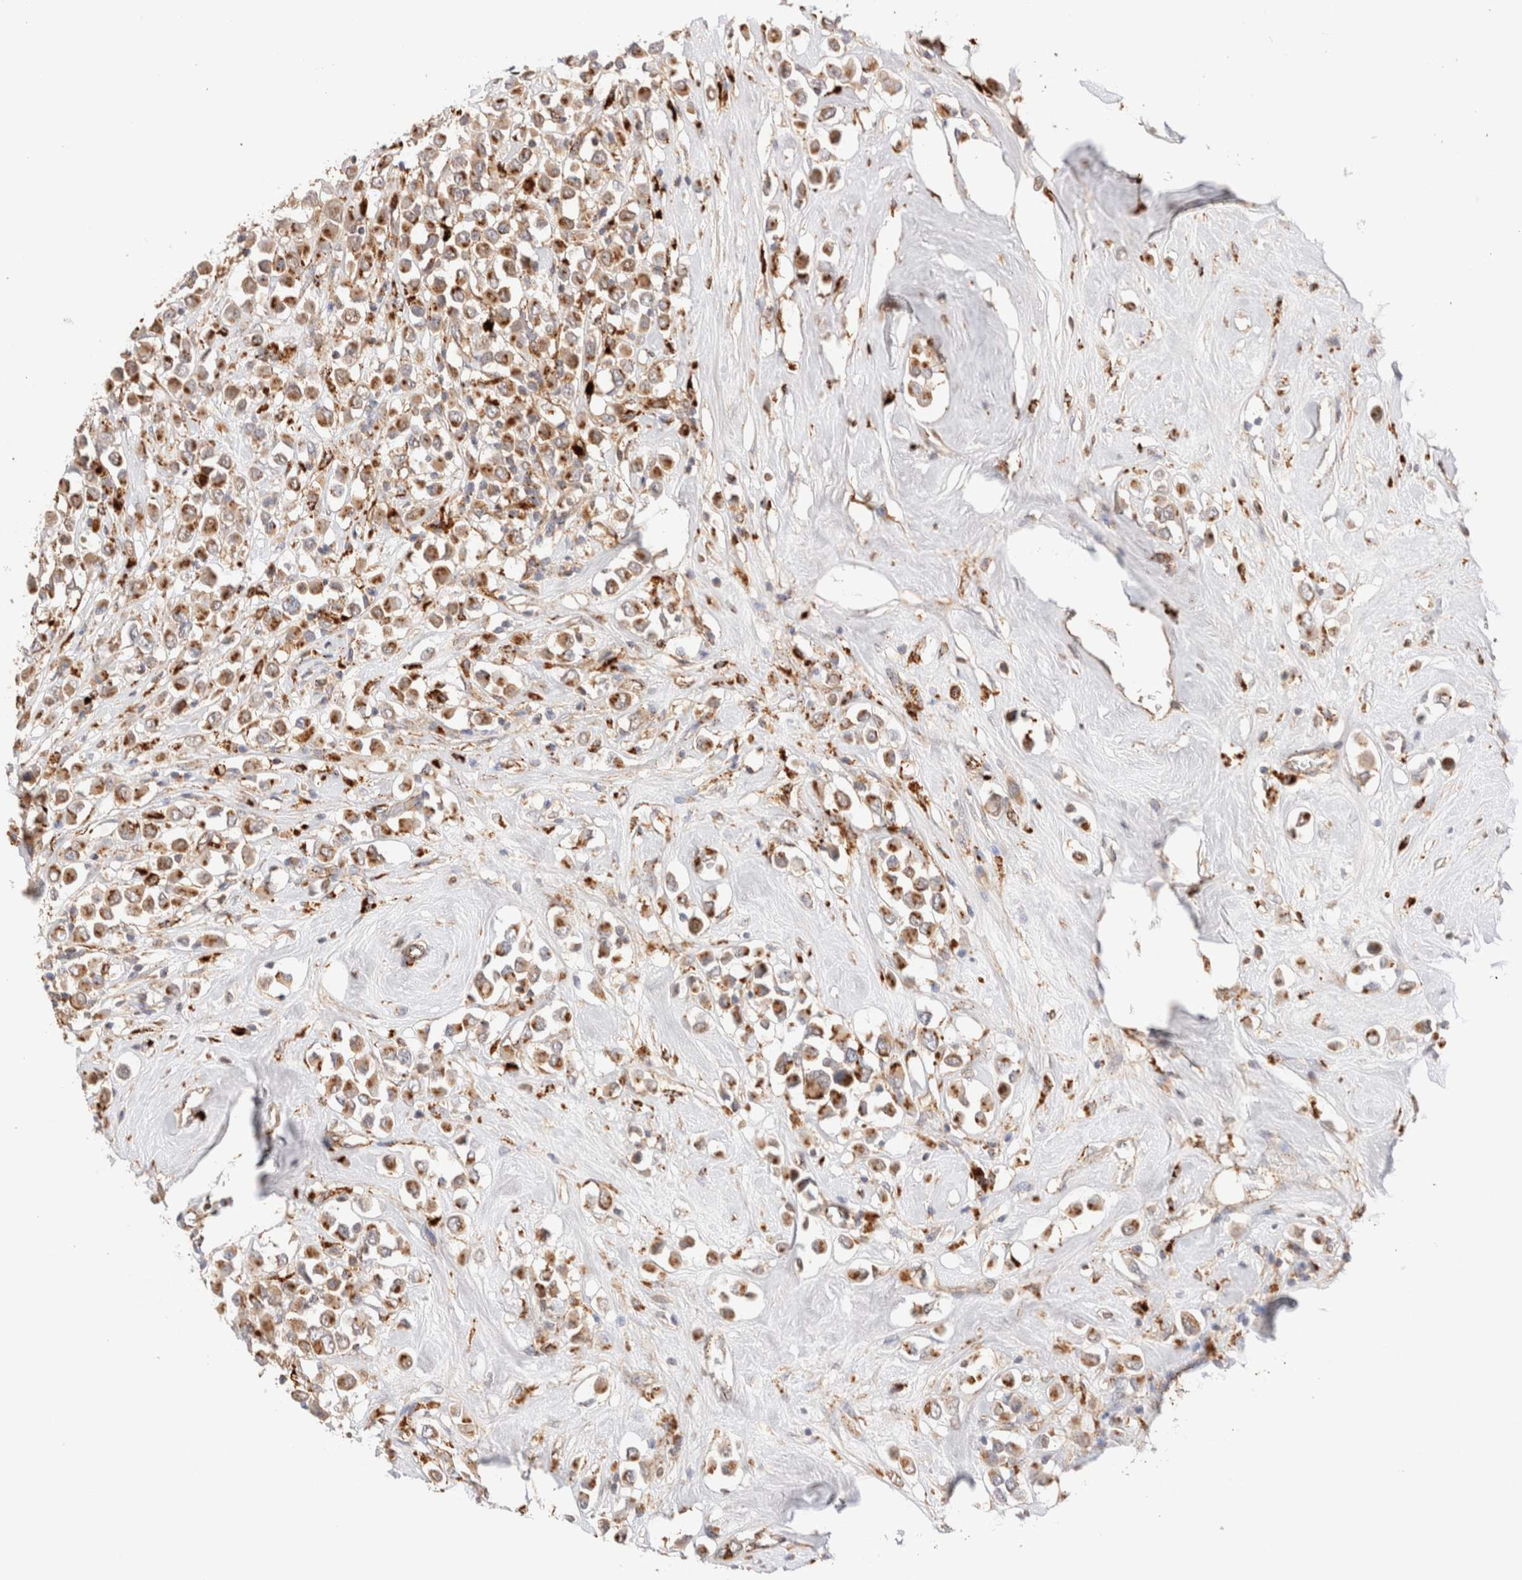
{"staining": {"intensity": "moderate", "quantity": ">75%", "location": "cytoplasmic/membranous"}, "tissue": "breast cancer", "cell_type": "Tumor cells", "image_type": "cancer", "snomed": [{"axis": "morphology", "description": "Duct carcinoma"}, {"axis": "topography", "description": "Breast"}], "caption": "Protein expression analysis of human breast intraductal carcinoma reveals moderate cytoplasmic/membranous expression in about >75% of tumor cells.", "gene": "RABEPK", "patient": {"sex": "female", "age": 61}}